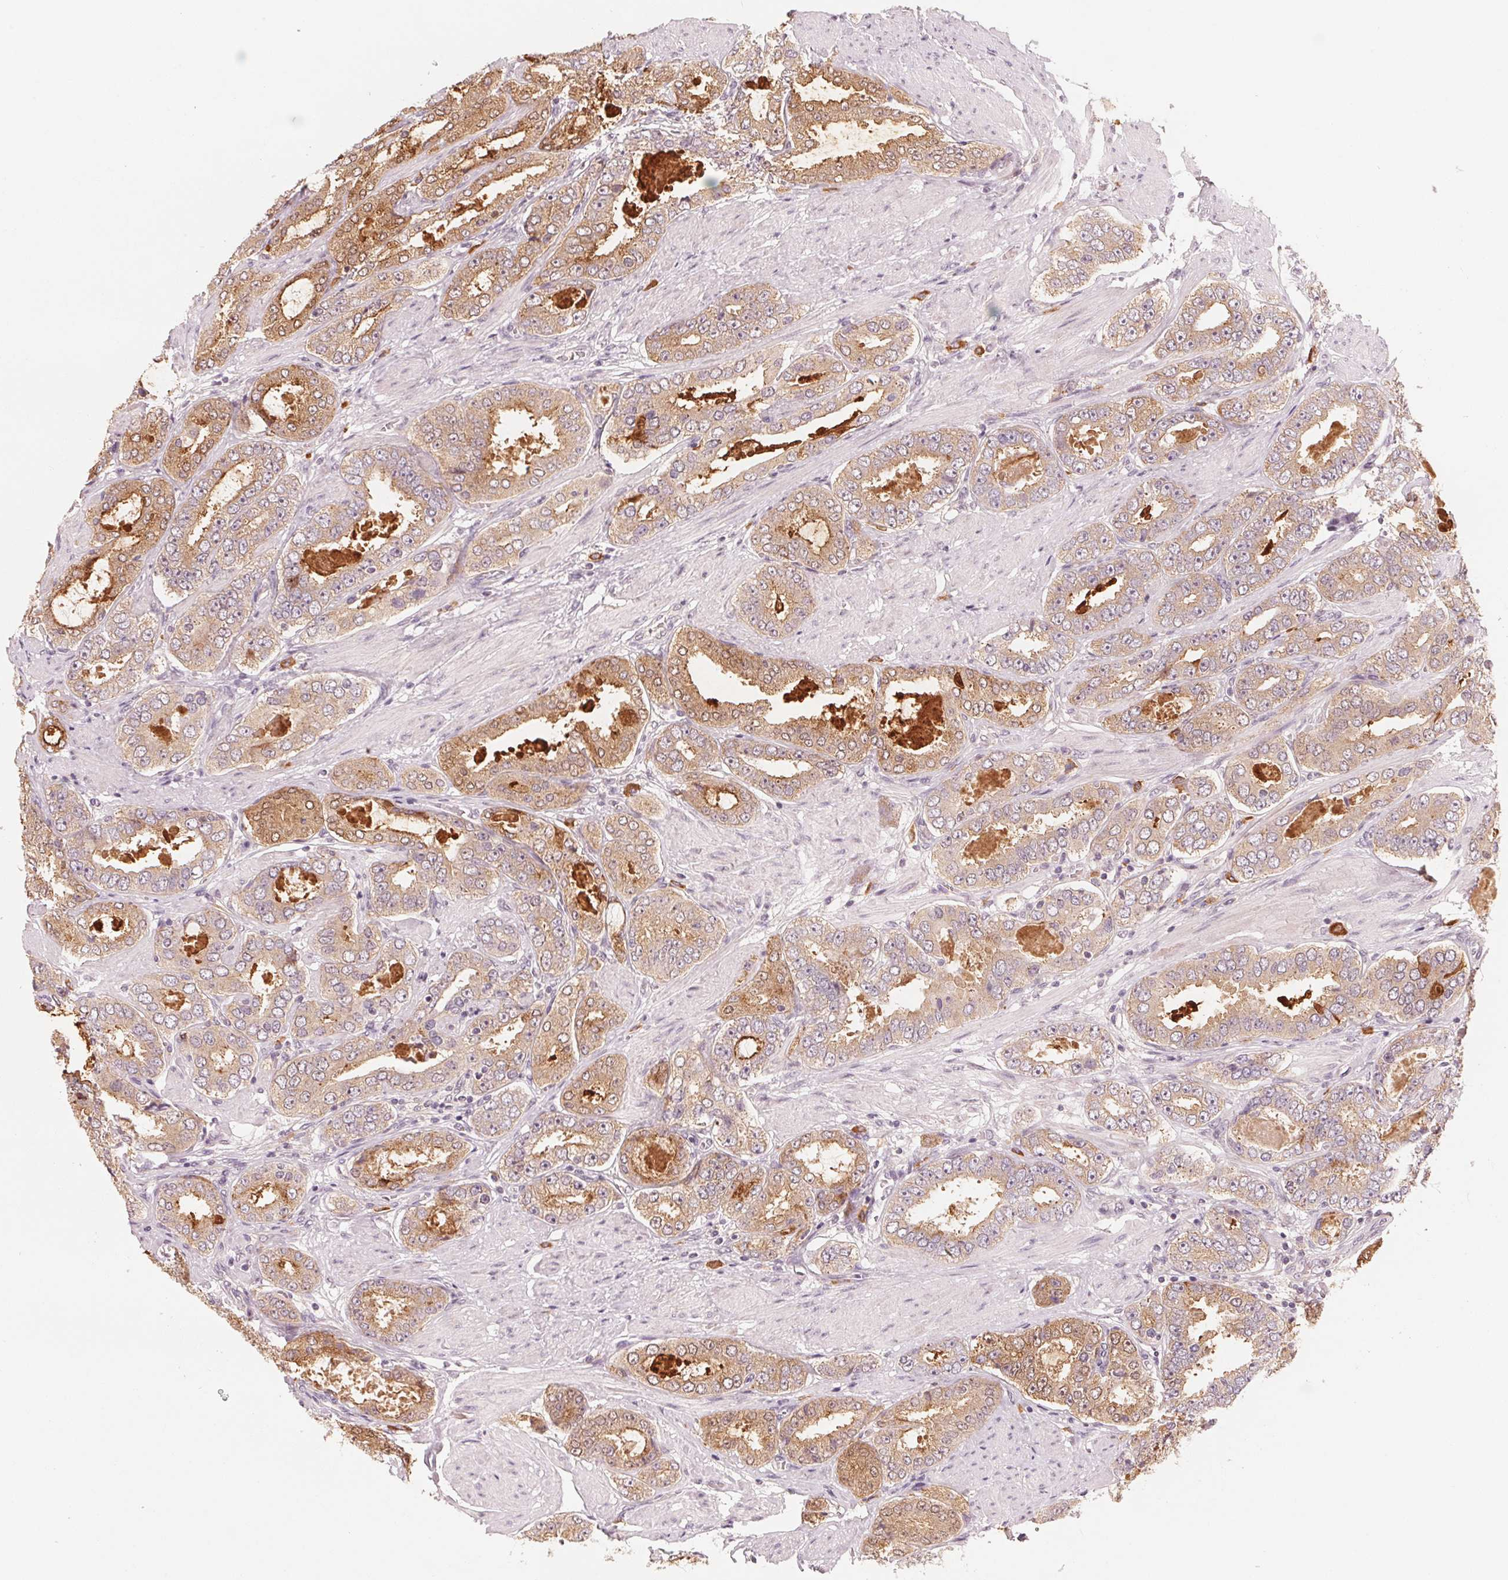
{"staining": {"intensity": "weak", "quantity": ">75%", "location": "cytoplasmic/membranous"}, "tissue": "prostate cancer", "cell_type": "Tumor cells", "image_type": "cancer", "snomed": [{"axis": "morphology", "description": "Adenocarcinoma, High grade"}, {"axis": "topography", "description": "Prostate"}], "caption": "The immunohistochemical stain highlights weak cytoplasmic/membranous expression in tumor cells of prostate adenocarcinoma (high-grade) tissue.", "gene": "GIGYF2", "patient": {"sex": "male", "age": 63}}